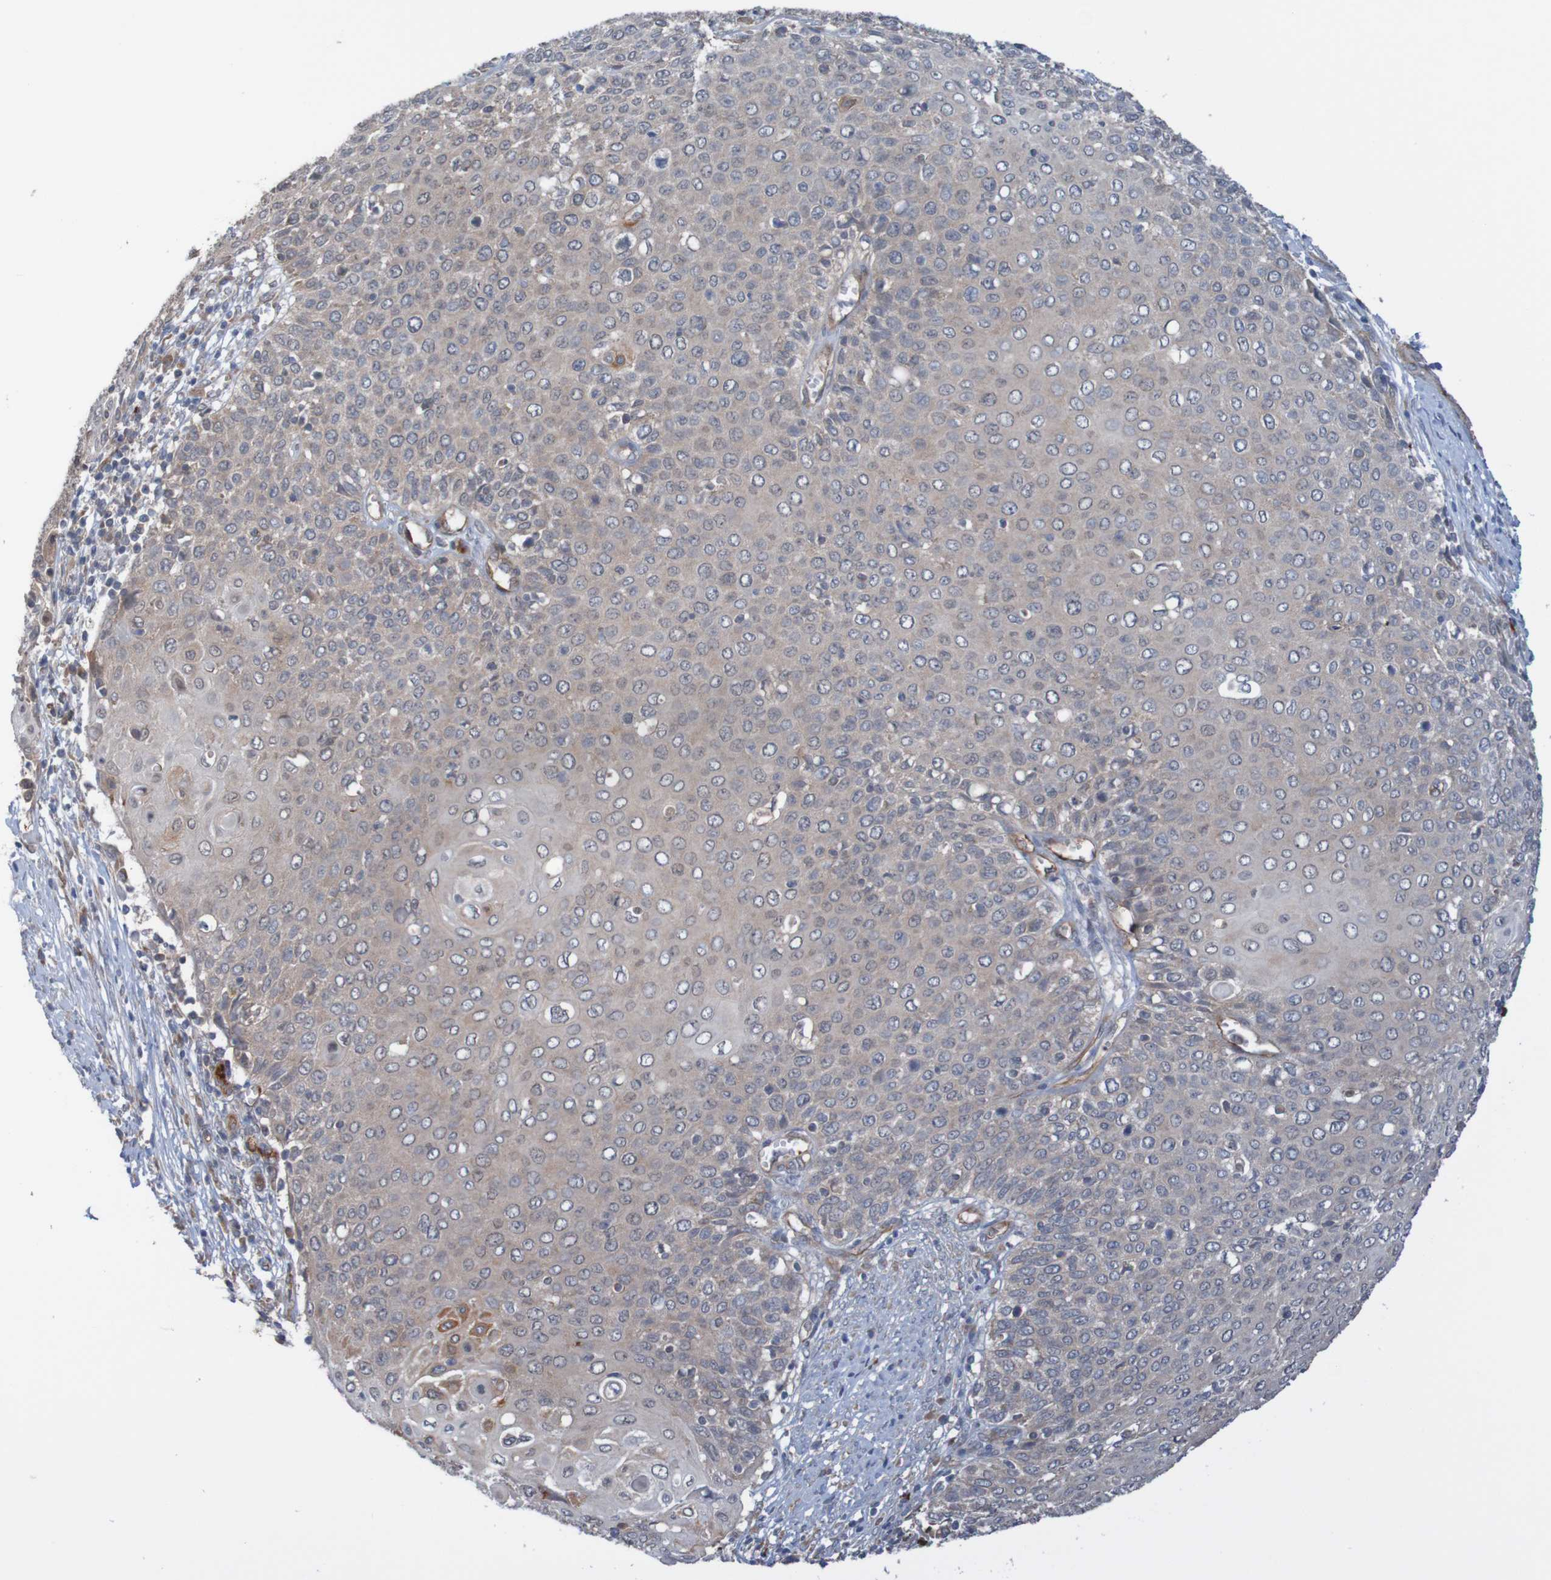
{"staining": {"intensity": "negative", "quantity": "none", "location": "none"}, "tissue": "cervical cancer", "cell_type": "Tumor cells", "image_type": "cancer", "snomed": [{"axis": "morphology", "description": "Squamous cell carcinoma, NOS"}, {"axis": "topography", "description": "Cervix"}], "caption": "A histopathology image of cervical cancer (squamous cell carcinoma) stained for a protein shows no brown staining in tumor cells.", "gene": "ST8SIA6", "patient": {"sex": "female", "age": 39}}